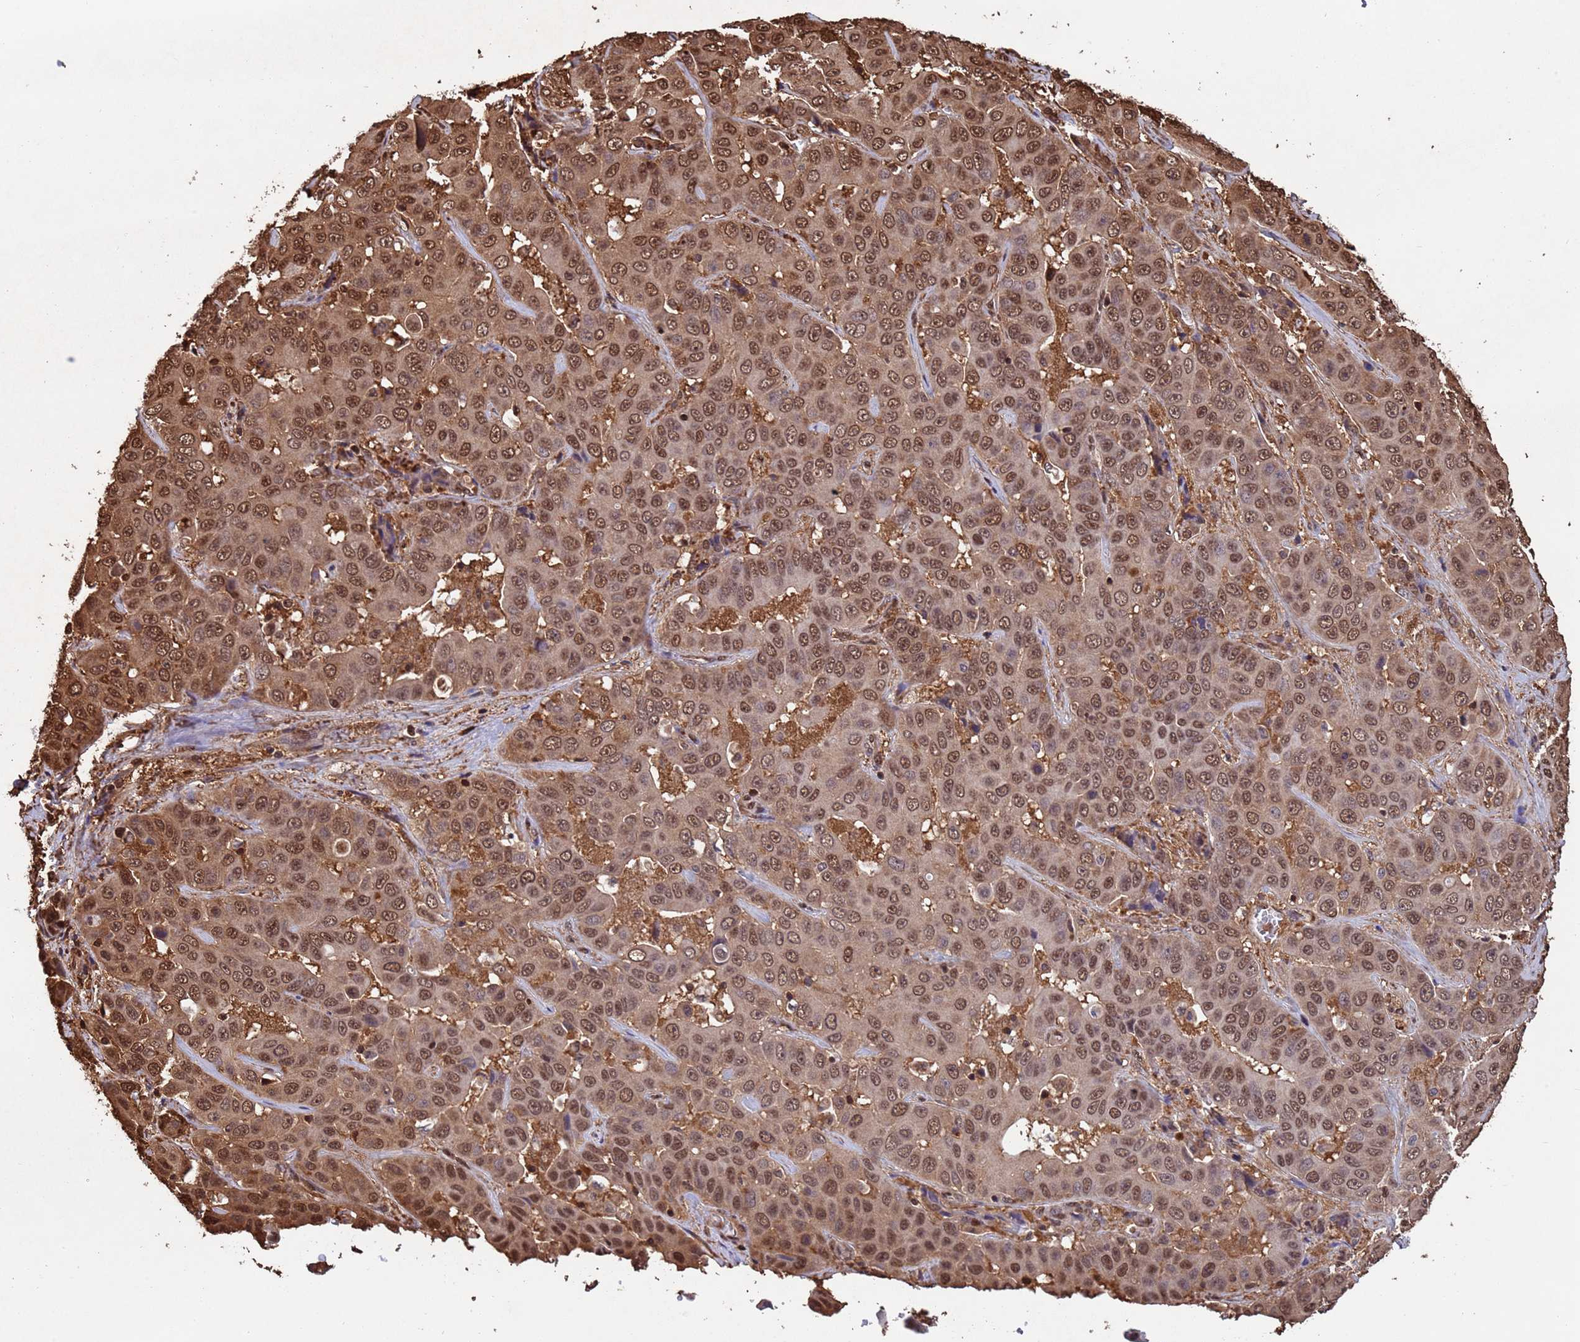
{"staining": {"intensity": "moderate", "quantity": ">75%", "location": "cytoplasmic/membranous,nuclear"}, "tissue": "liver cancer", "cell_type": "Tumor cells", "image_type": "cancer", "snomed": [{"axis": "morphology", "description": "Cholangiocarcinoma"}, {"axis": "topography", "description": "Liver"}], "caption": "Immunohistochemical staining of human cholangiocarcinoma (liver) reveals medium levels of moderate cytoplasmic/membranous and nuclear protein staining in about >75% of tumor cells.", "gene": "SUMO4", "patient": {"sex": "female", "age": 52}}